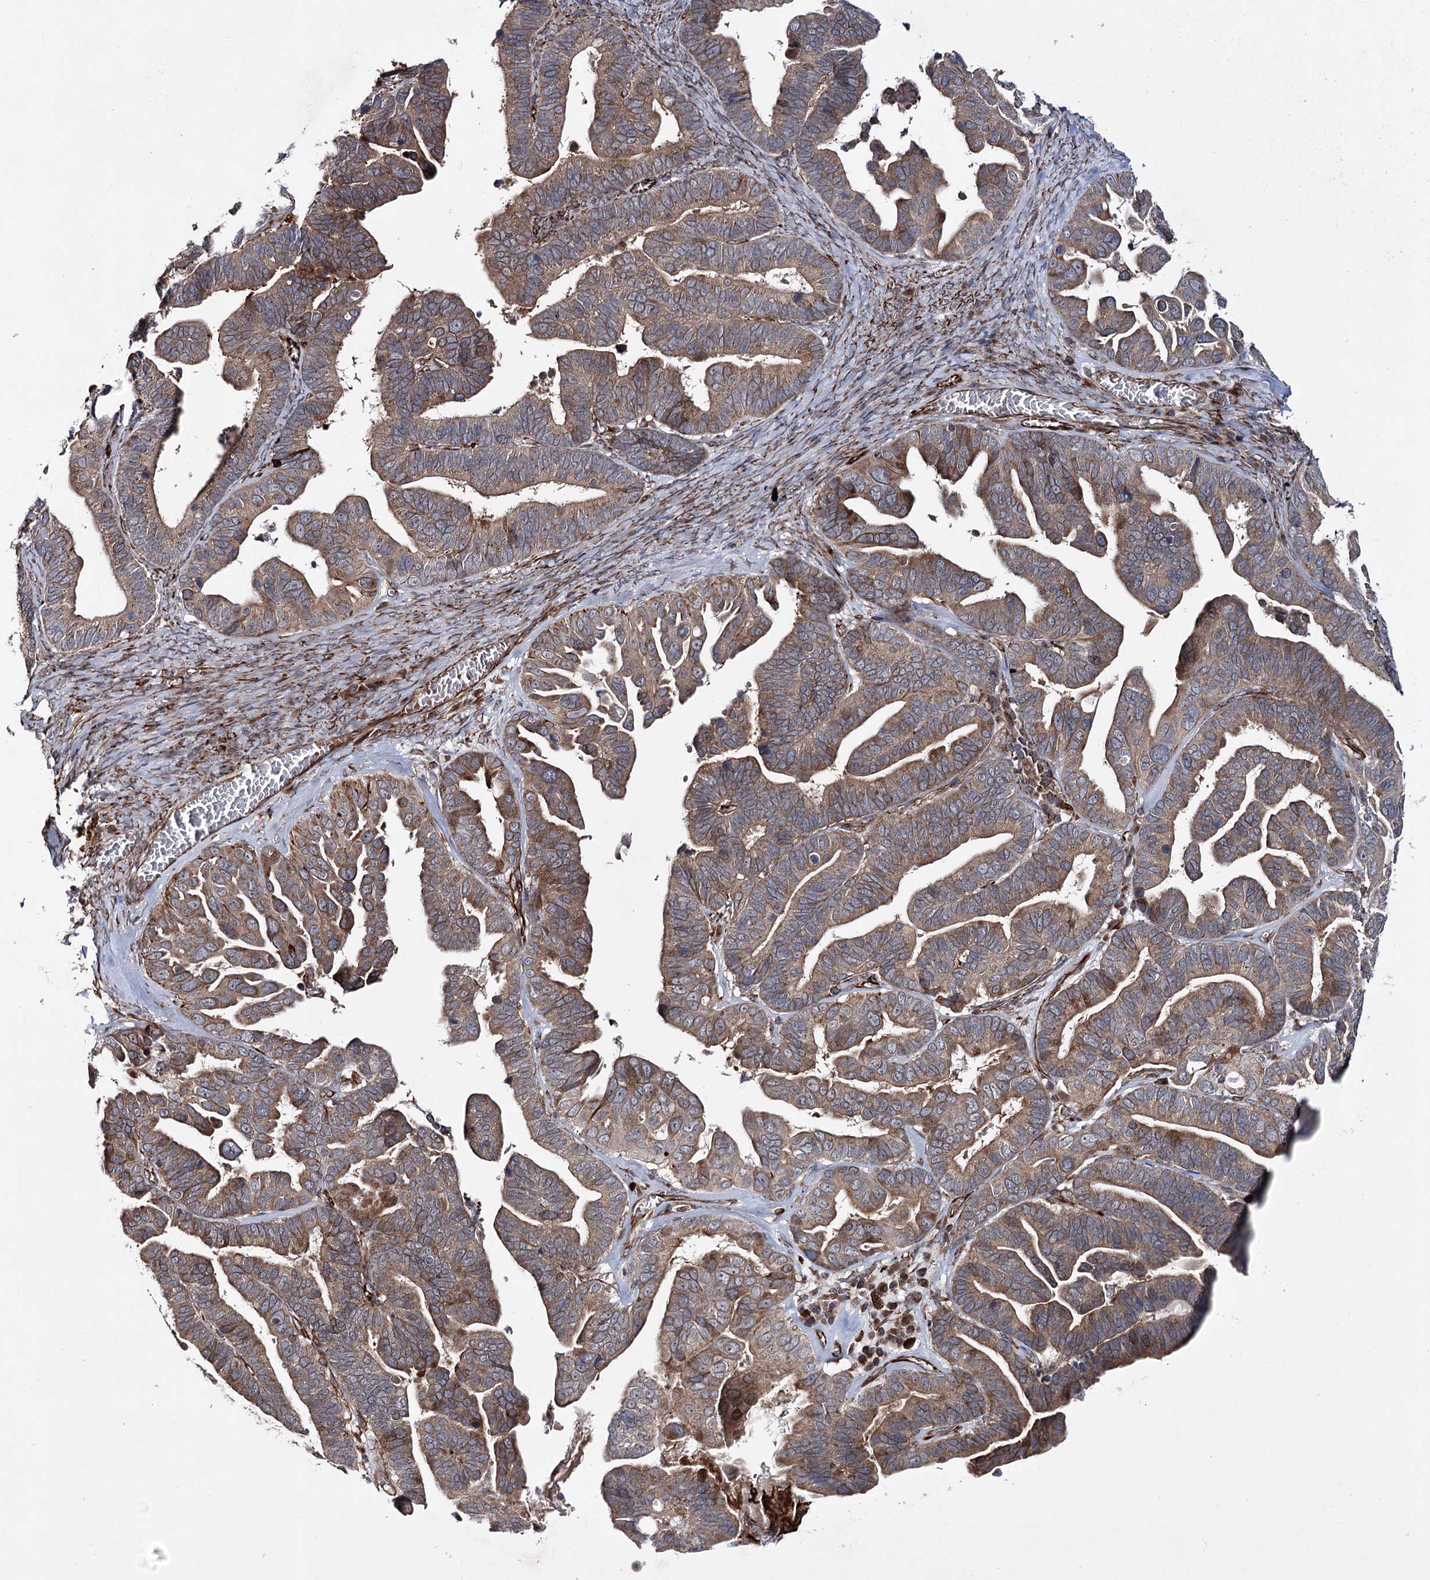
{"staining": {"intensity": "weak", "quantity": ">75%", "location": "cytoplasmic/membranous"}, "tissue": "ovarian cancer", "cell_type": "Tumor cells", "image_type": "cancer", "snomed": [{"axis": "morphology", "description": "Cystadenocarcinoma, serous, NOS"}, {"axis": "topography", "description": "Ovary"}], "caption": "A brown stain shows weak cytoplasmic/membranous positivity of a protein in ovarian cancer tumor cells. The staining was performed using DAB, with brown indicating positive protein expression. Nuclei are stained blue with hematoxylin.", "gene": "DPEP2", "patient": {"sex": "female", "age": 56}}